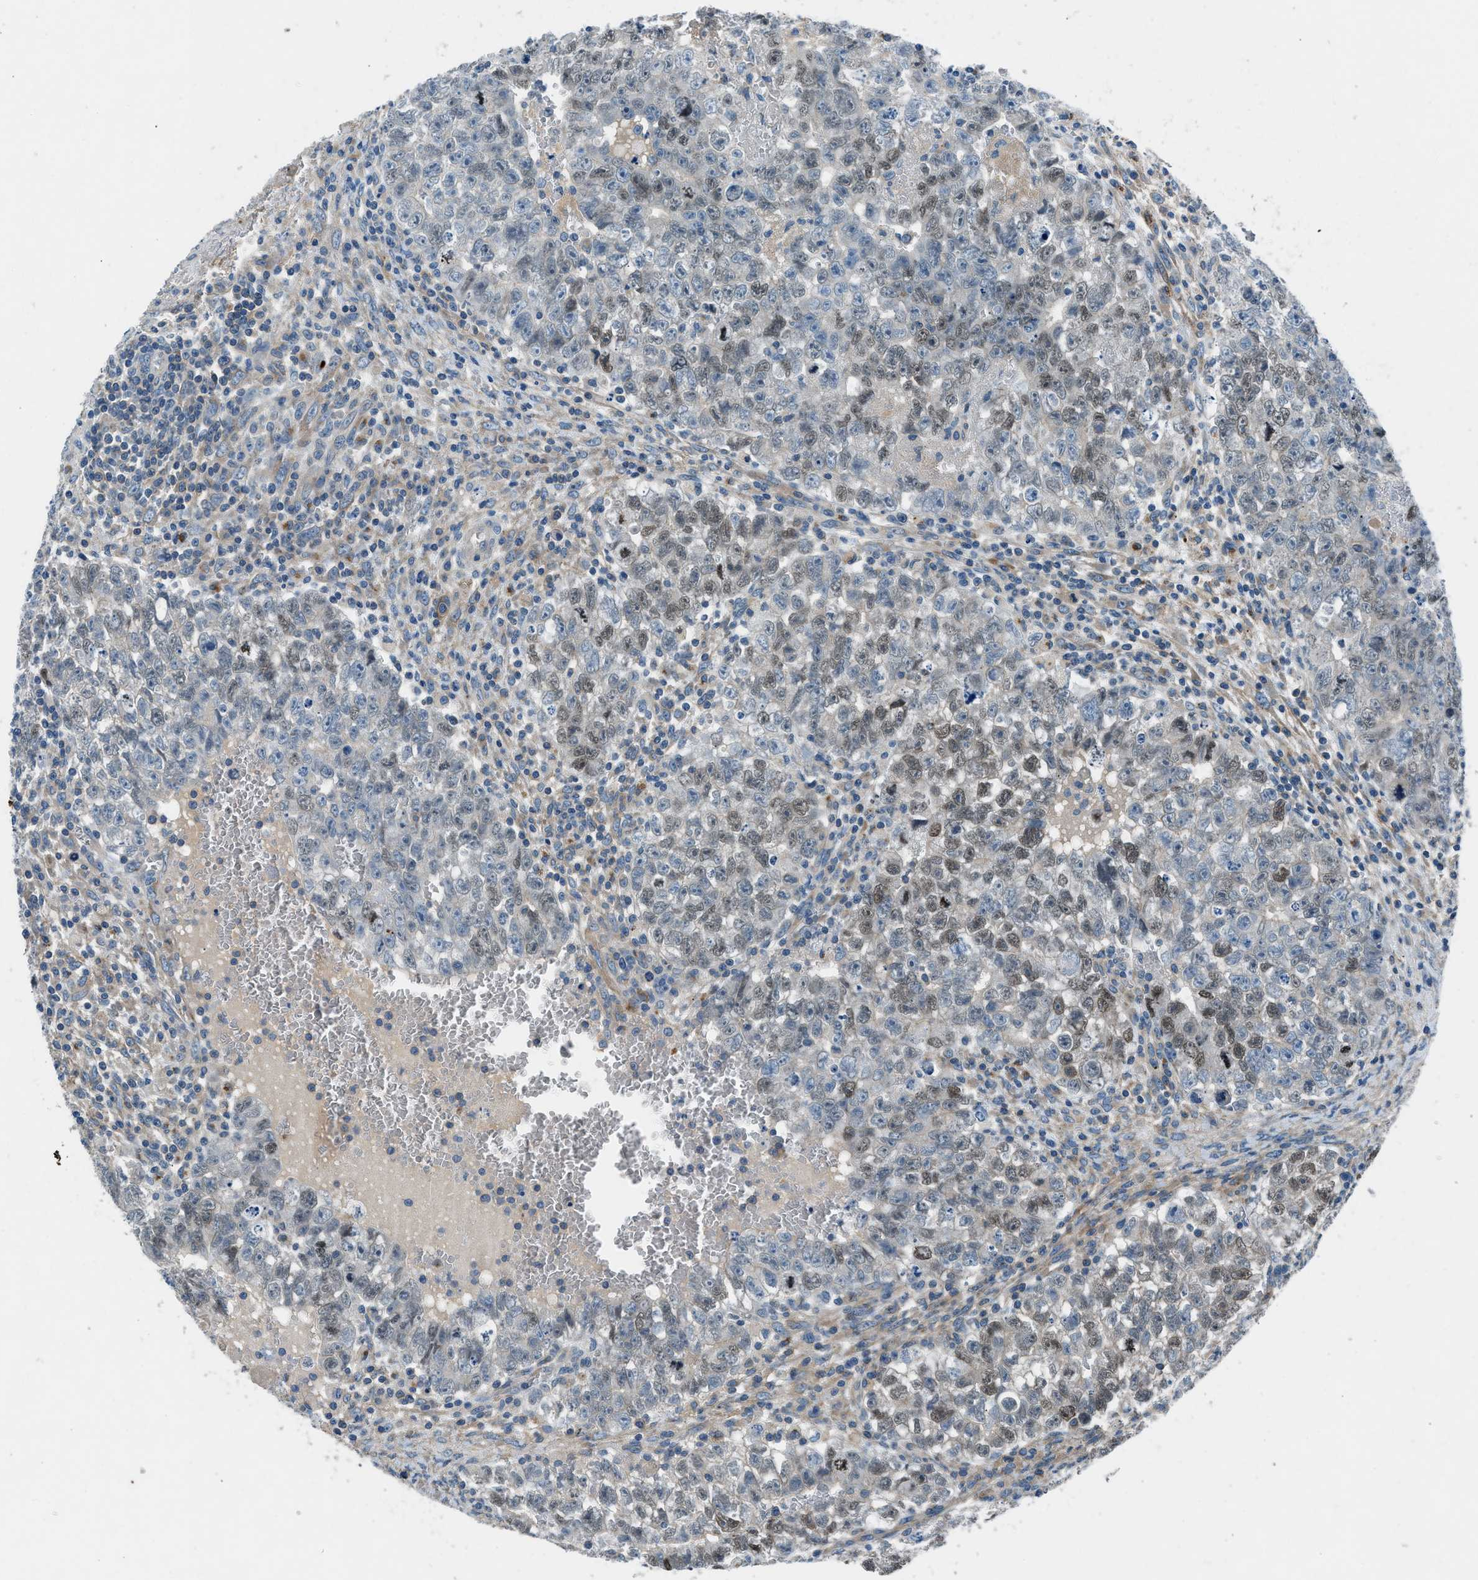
{"staining": {"intensity": "weak", "quantity": "25%-75%", "location": "nuclear"}, "tissue": "testis cancer", "cell_type": "Tumor cells", "image_type": "cancer", "snomed": [{"axis": "morphology", "description": "Seminoma, NOS"}, {"axis": "morphology", "description": "Carcinoma, Embryonal, NOS"}, {"axis": "topography", "description": "Testis"}], "caption": "An image showing weak nuclear positivity in approximately 25%-75% of tumor cells in testis cancer, as visualized by brown immunohistochemical staining.", "gene": "BMP1", "patient": {"sex": "male", "age": 38}}